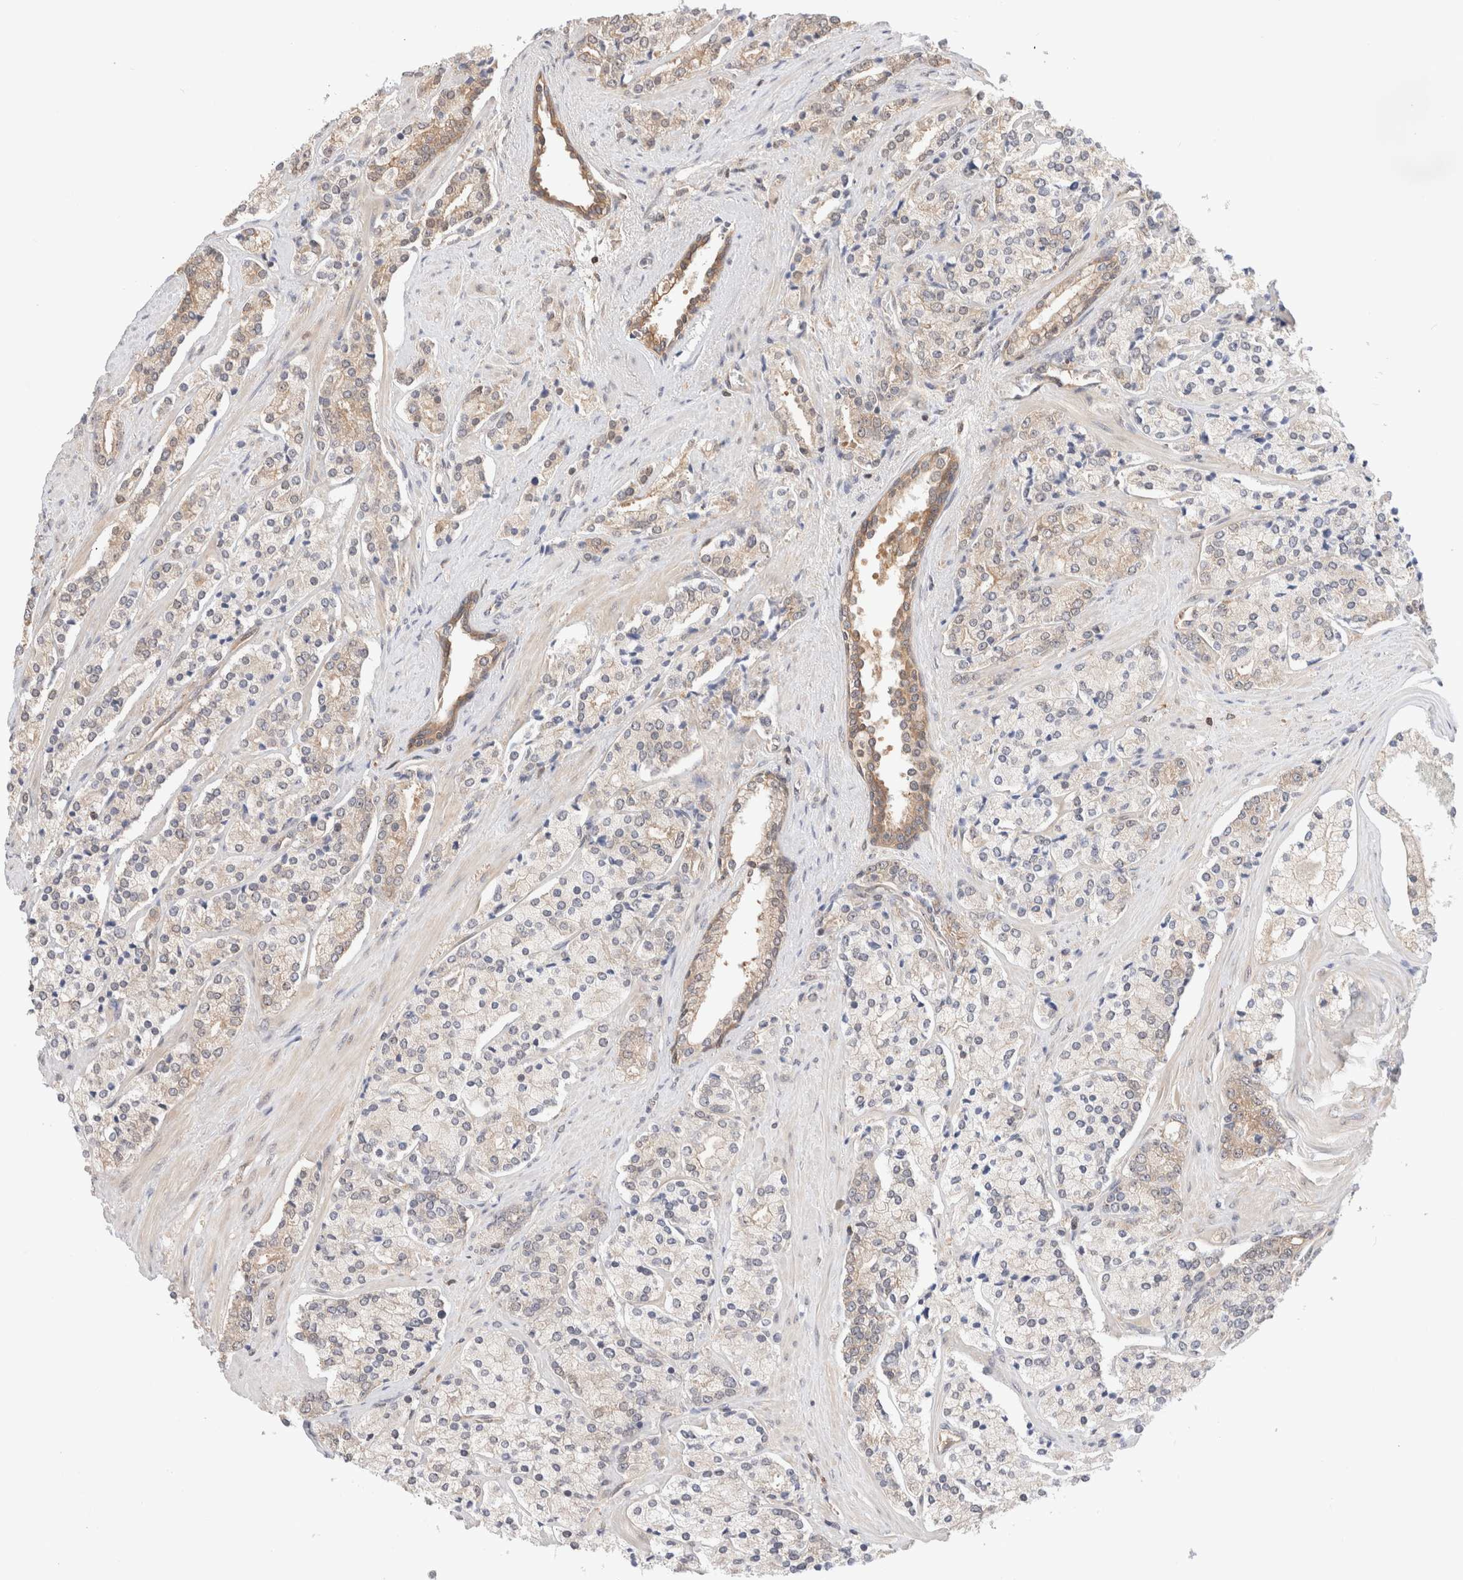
{"staining": {"intensity": "moderate", "quantity": "25%-75%", "location": "cytoplasmic/membranous"}, "tissue": "prostate cancer", "cell_type": "Tumor cells", "image_type": "cancer", "snomed": [{"axis": "morphology", "description": "Adenocarcinoma, High grade"}, {"axis": "topography", "description": "Prostate"}], "caption": "A micrograph of human prostate cancer stained for a protein shows moderate cytoplasmic/membranous brown staining in tumor cells.", "gene": "C17orf97", "patient": {"sex": "male", "age": 71}}